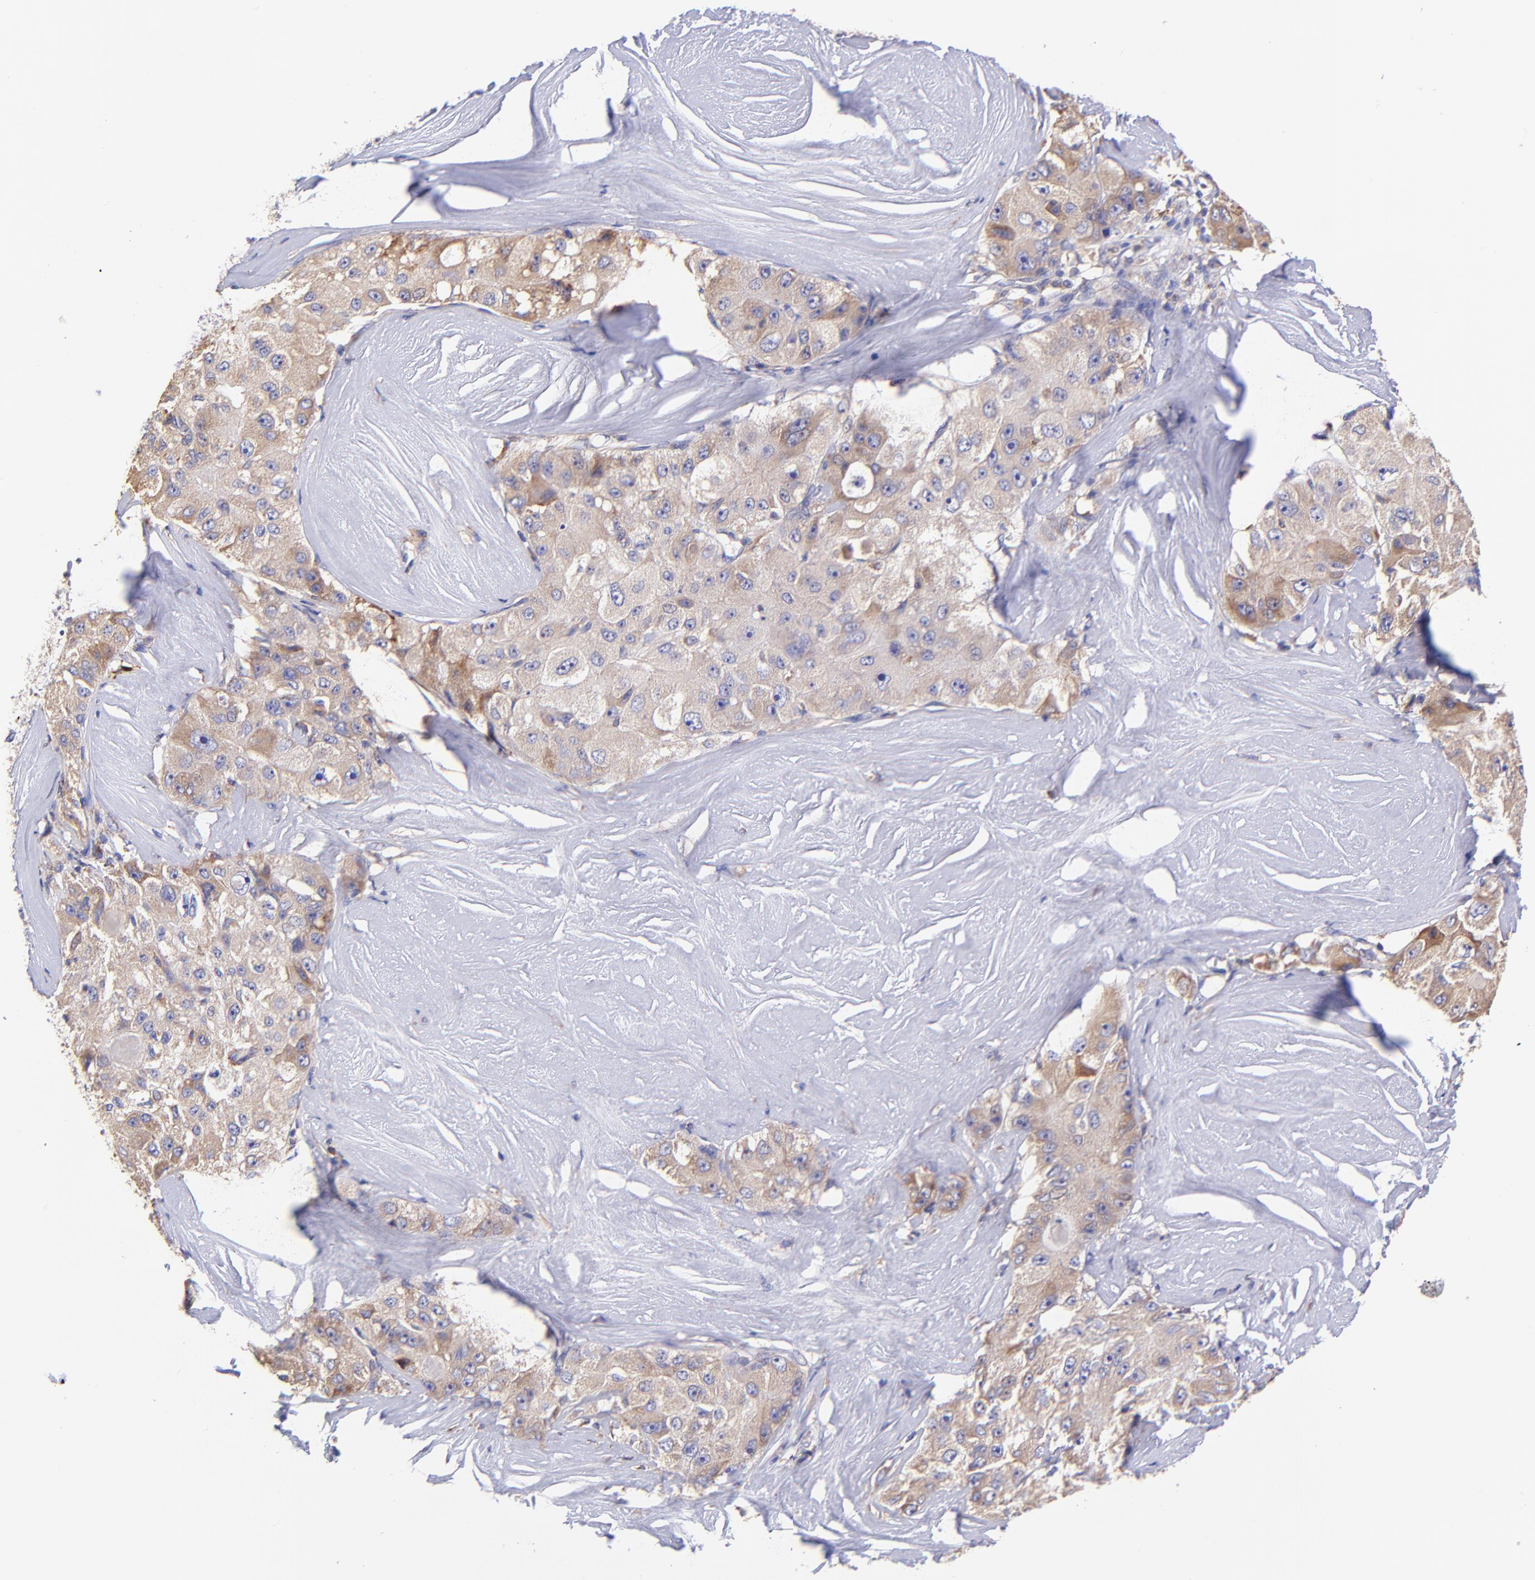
{"staining": {"intensity": "weak", "quantity": ">75%", "location": "cytoplasmic/membranous"}, "tissue": "liver cancer", "cell_type": "Tumor cells", "image_type": "cancer", "snomed": [{"axis": "morphology", "description": "Carcinoma, Hepatocellular, NOS"}, {"axis": "topography", "description": "Liver"}], "caption": "Tumor cells exhibit low levels of weak cytoplasmic/membranous positivity in approximately >75% of cells in hepatocellular carcinoma (liver).", "gene": "PREX1", "patient": {"sex": "male", "age": 80}}